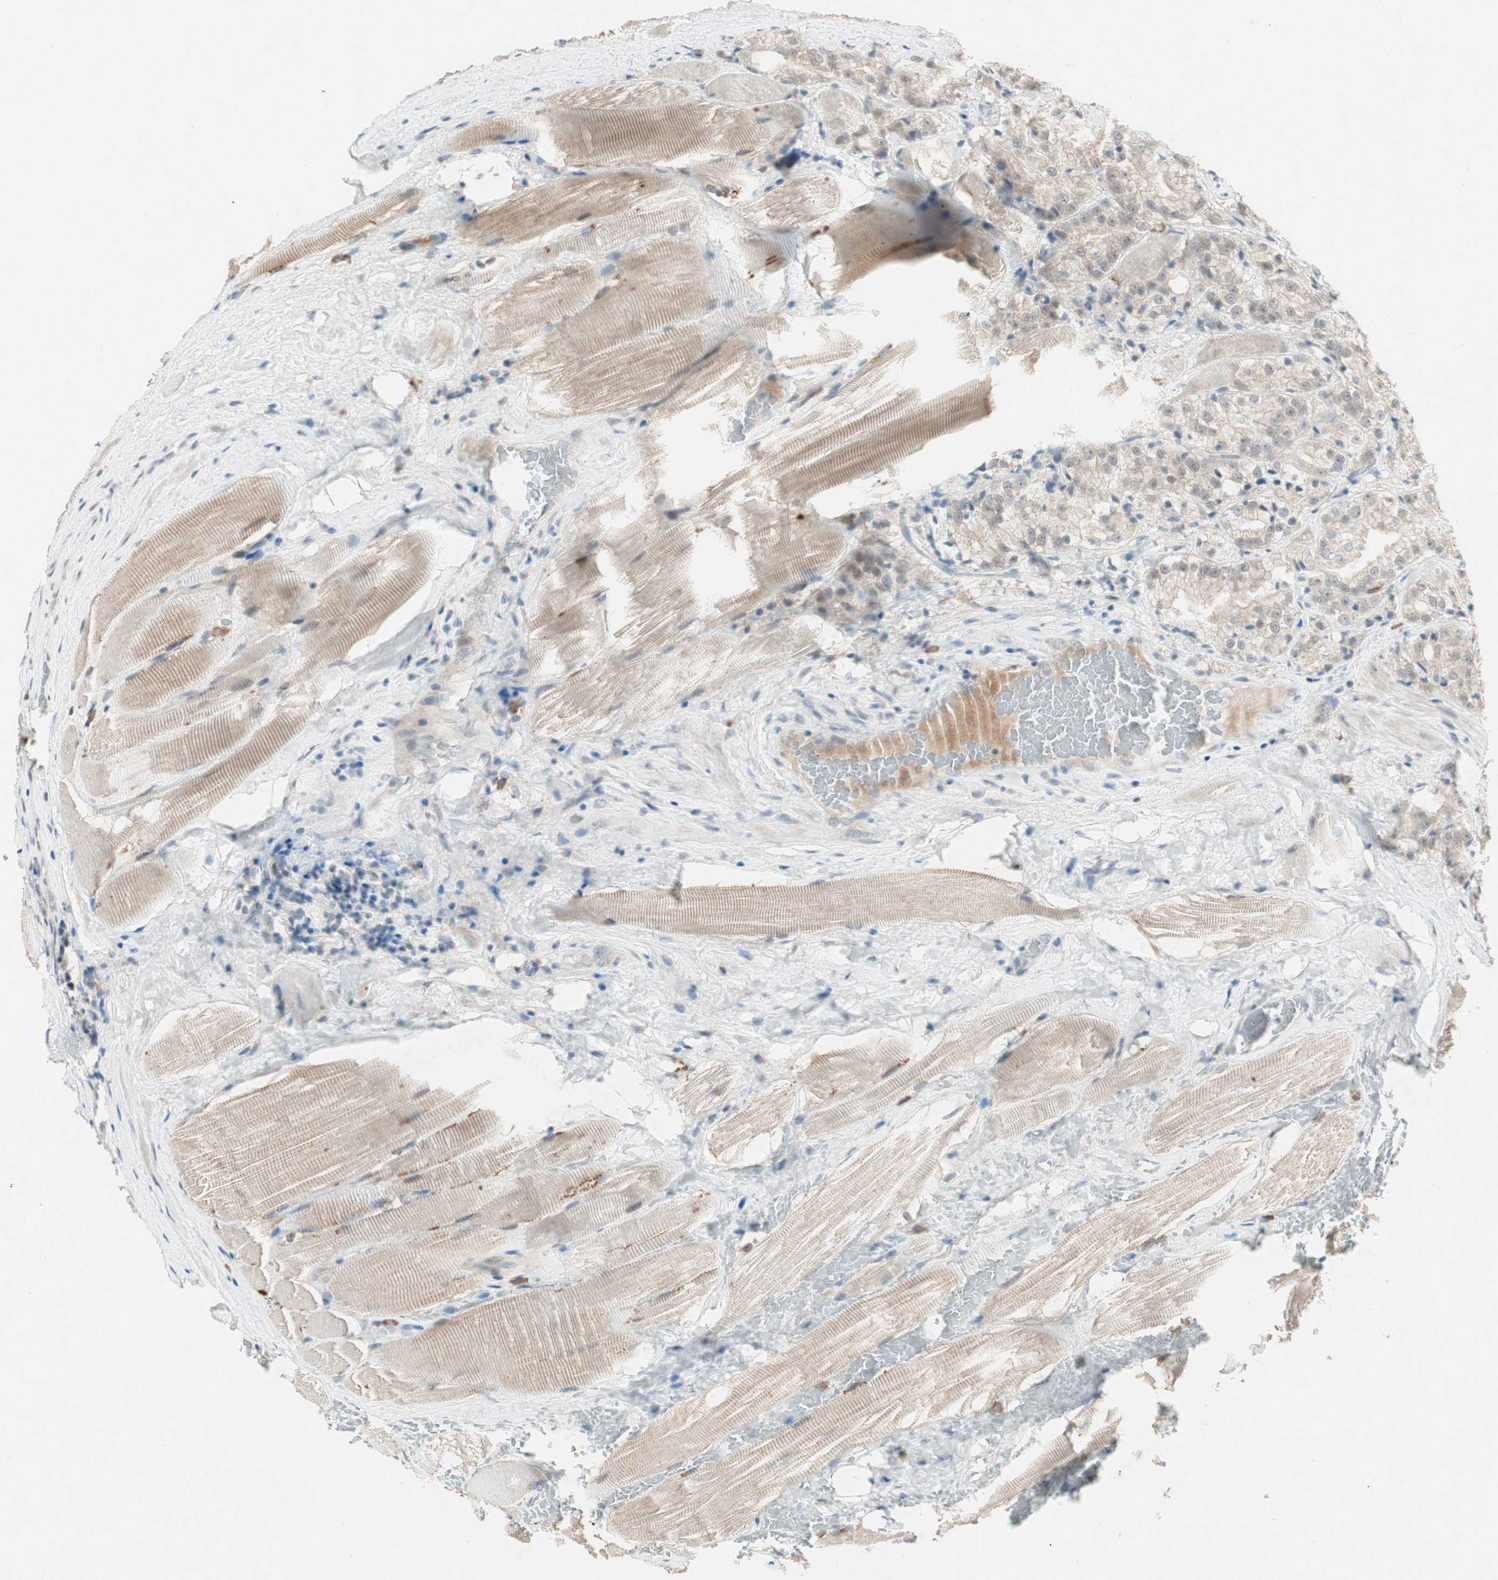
{"staining": {"intensity": "negative", "quantity": "none", "location": "none"}, "tissue": "prostate cancer", "cell_type": "Tumor cells", "image_type": "cancer", "snomed": [{"axis": "morphology", "description": "Adenocarcinoma, High grade"}, {"axis": "topography", "description": "Prostate"}], "caption": "Tumor cells show no significant protein positivity in adenocarcinoma (high-grade) (prostate).", "gene": "RTL6", "patient": {"sex": "male", "age": 73}}